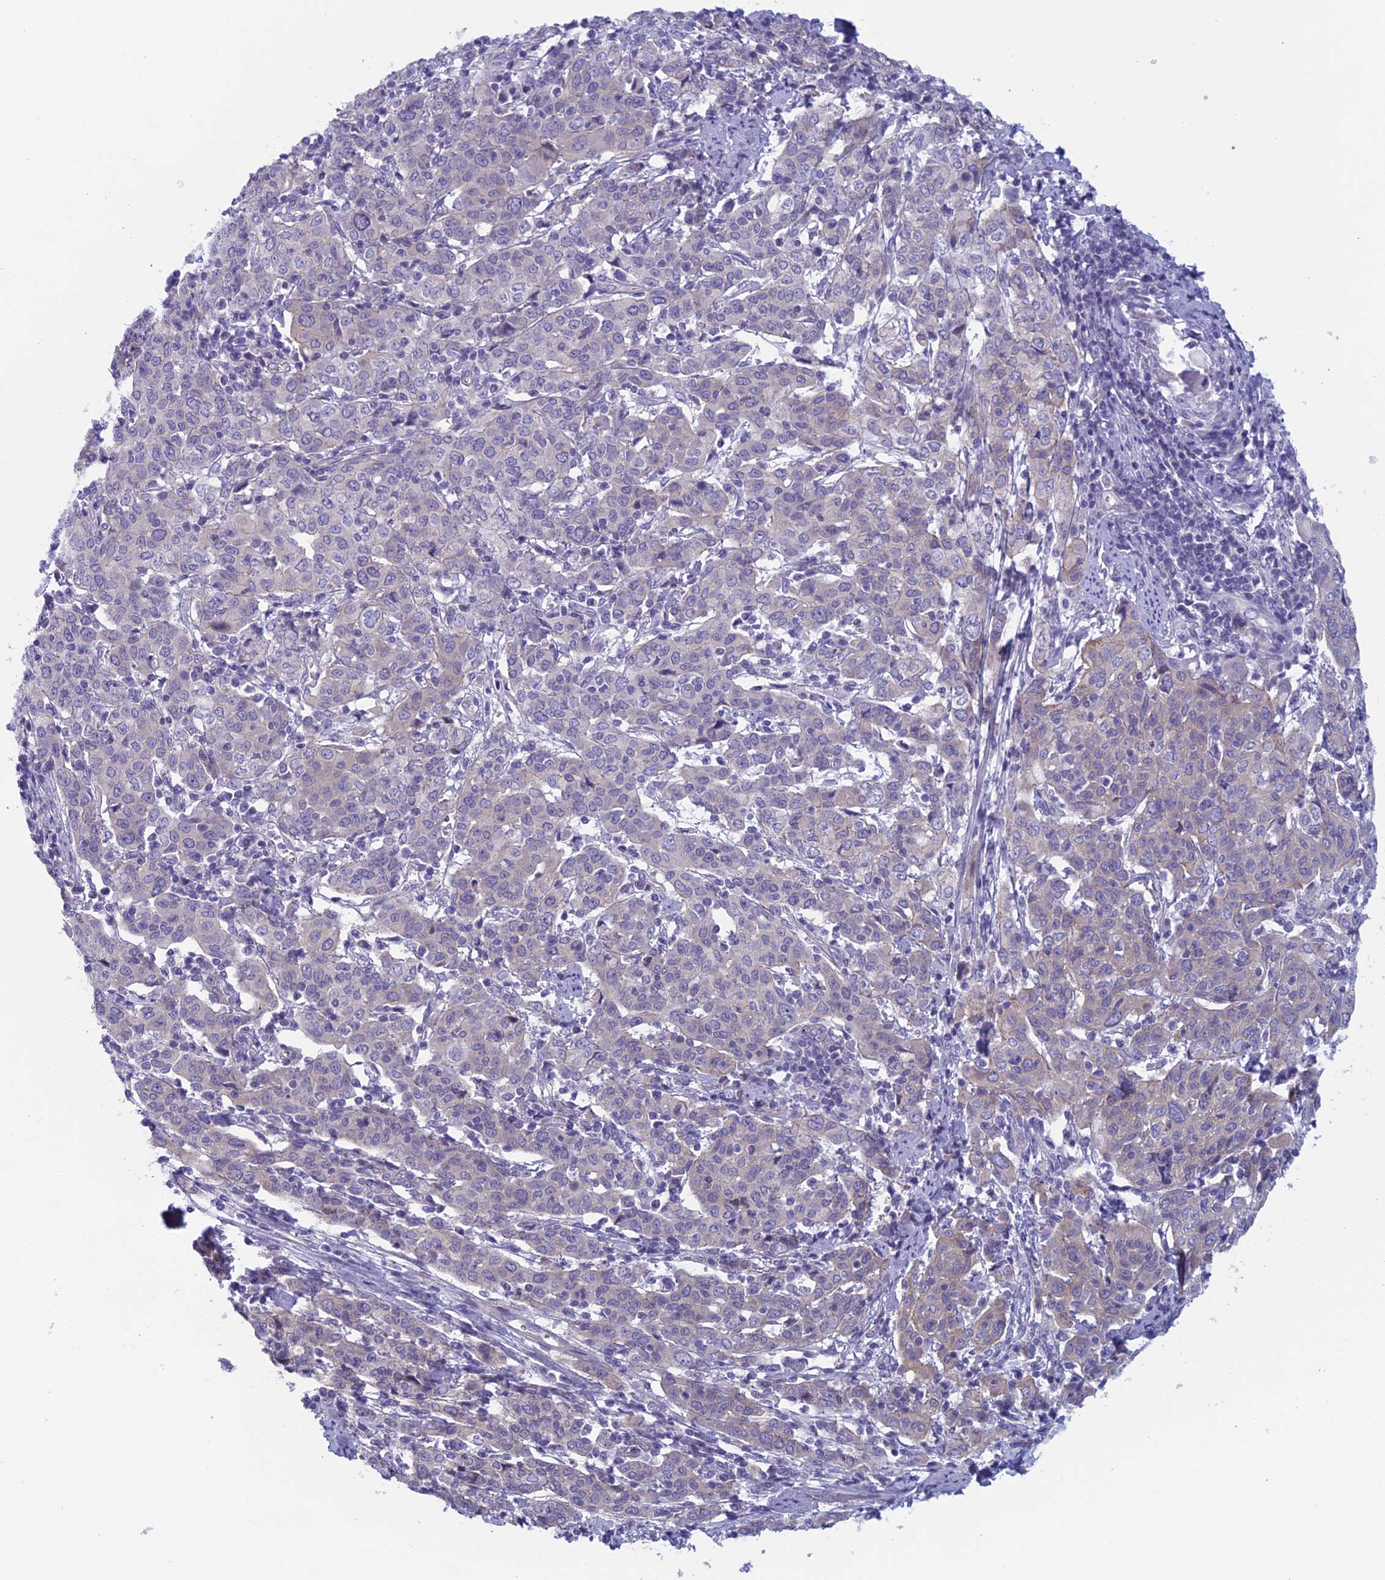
{"staining": {"intensity": "negative", "quantity": "none", "location": "none"}, "tissue": "cervical cancer", "cell_type": "Tumor cells", "image_type": "cancer", "snomed": [{"axis": "morphology", "description": "Squamous cell carcinoma, NOS"}, {"axis": "topography", "description": "Cervix"}], "caption": "An image of human cervical cancer is negative for staining in tumor cells. Brightfield microscopy of immunohistochemistry stained with DAB (brown) and hematoxylin (blue), captured at high magnification.", "gene": "CNOT6L", "patient": {"sex": "female", "age": 67}}